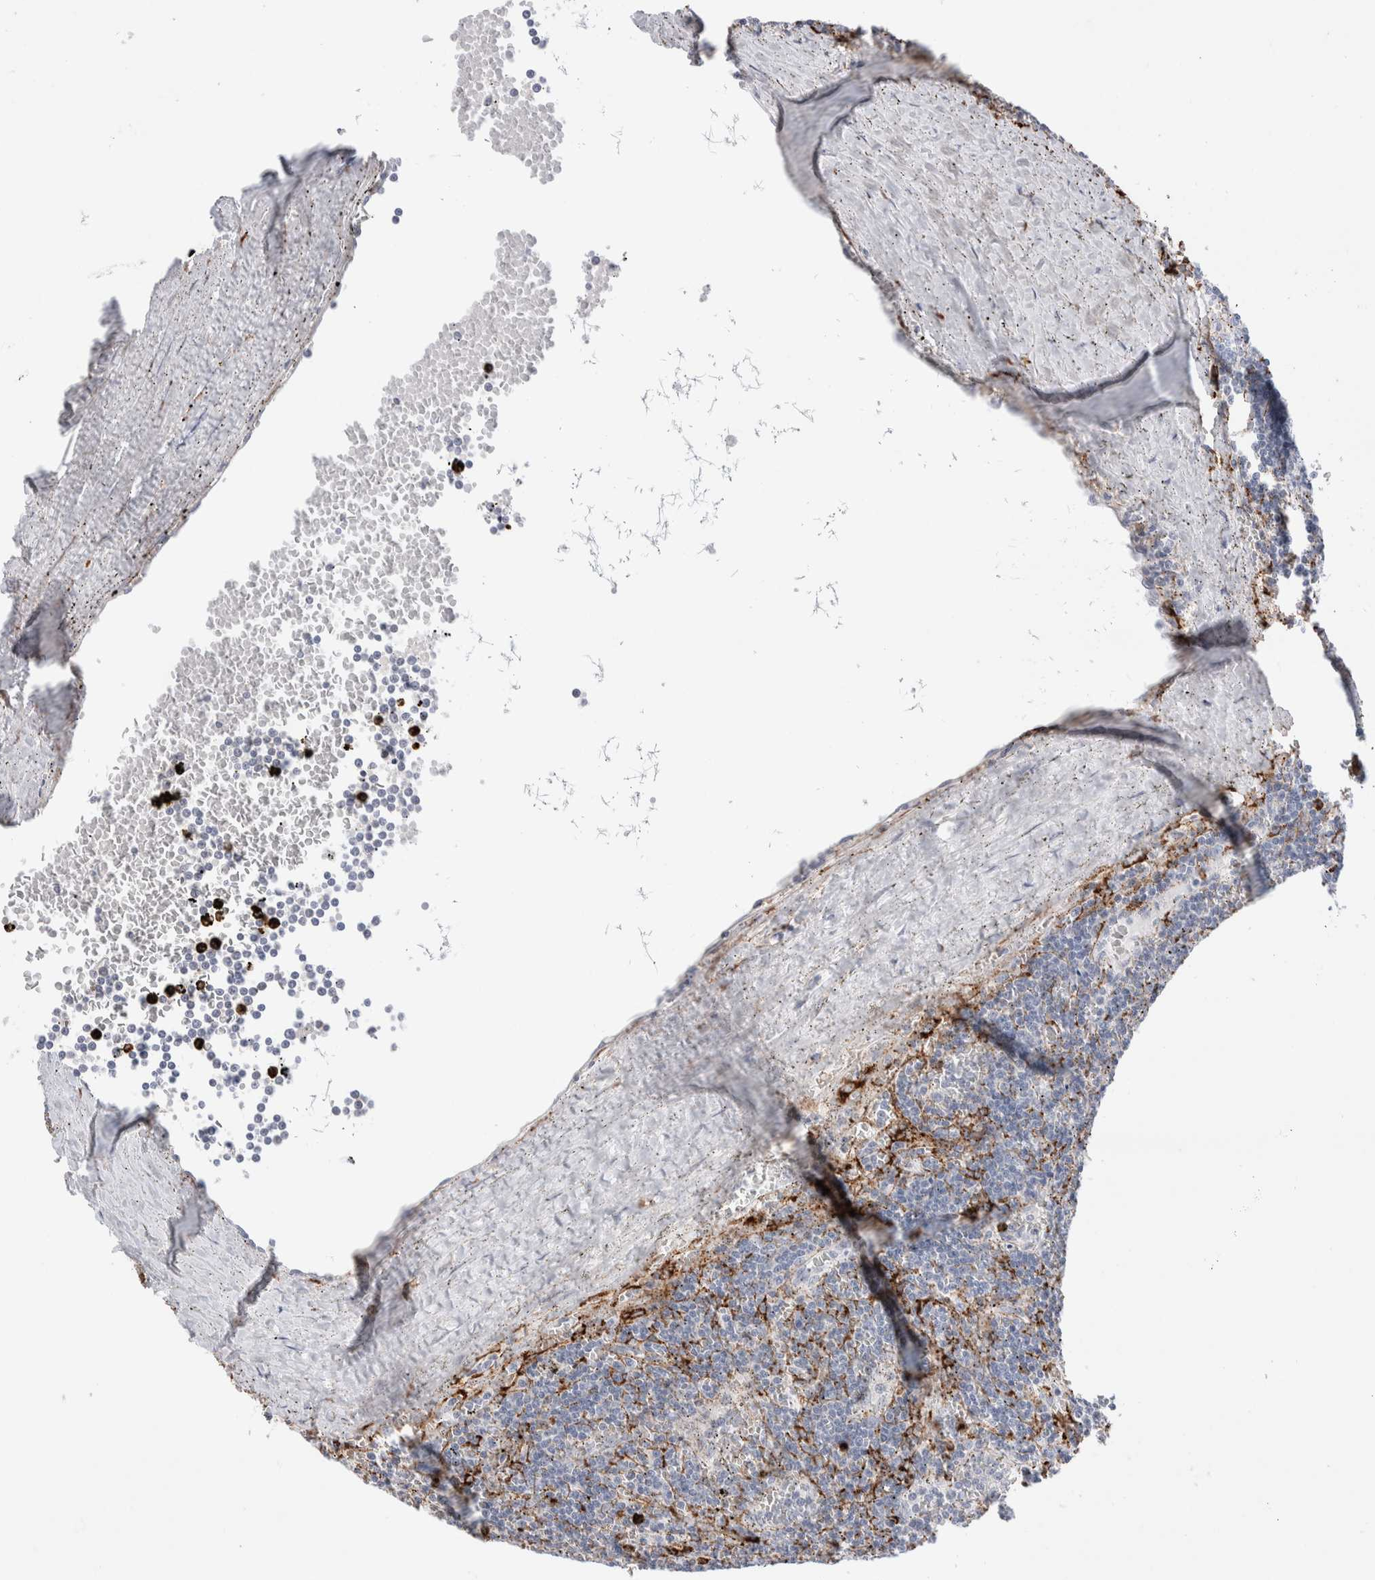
{"staining": {"intensity": "negative", "quantity": "none", "location": "none"}, "tissue": "lymphoma", "cell_type": "Tumor cells", "image_type": "cancer", "snomed": [{"axis": "morphology", "description": "Malignant lymphoma, non-Hodgkin's type, Low grade"}, {"axis": "topography", "description": "Spleen"}], "caption": "This is a micrograph of immunohistochemistry staining of lymphoma, which shows no positivity in tumor cells.", "gene": "SEPTIN4", "patient": {"sex": "female", "age": 50}}